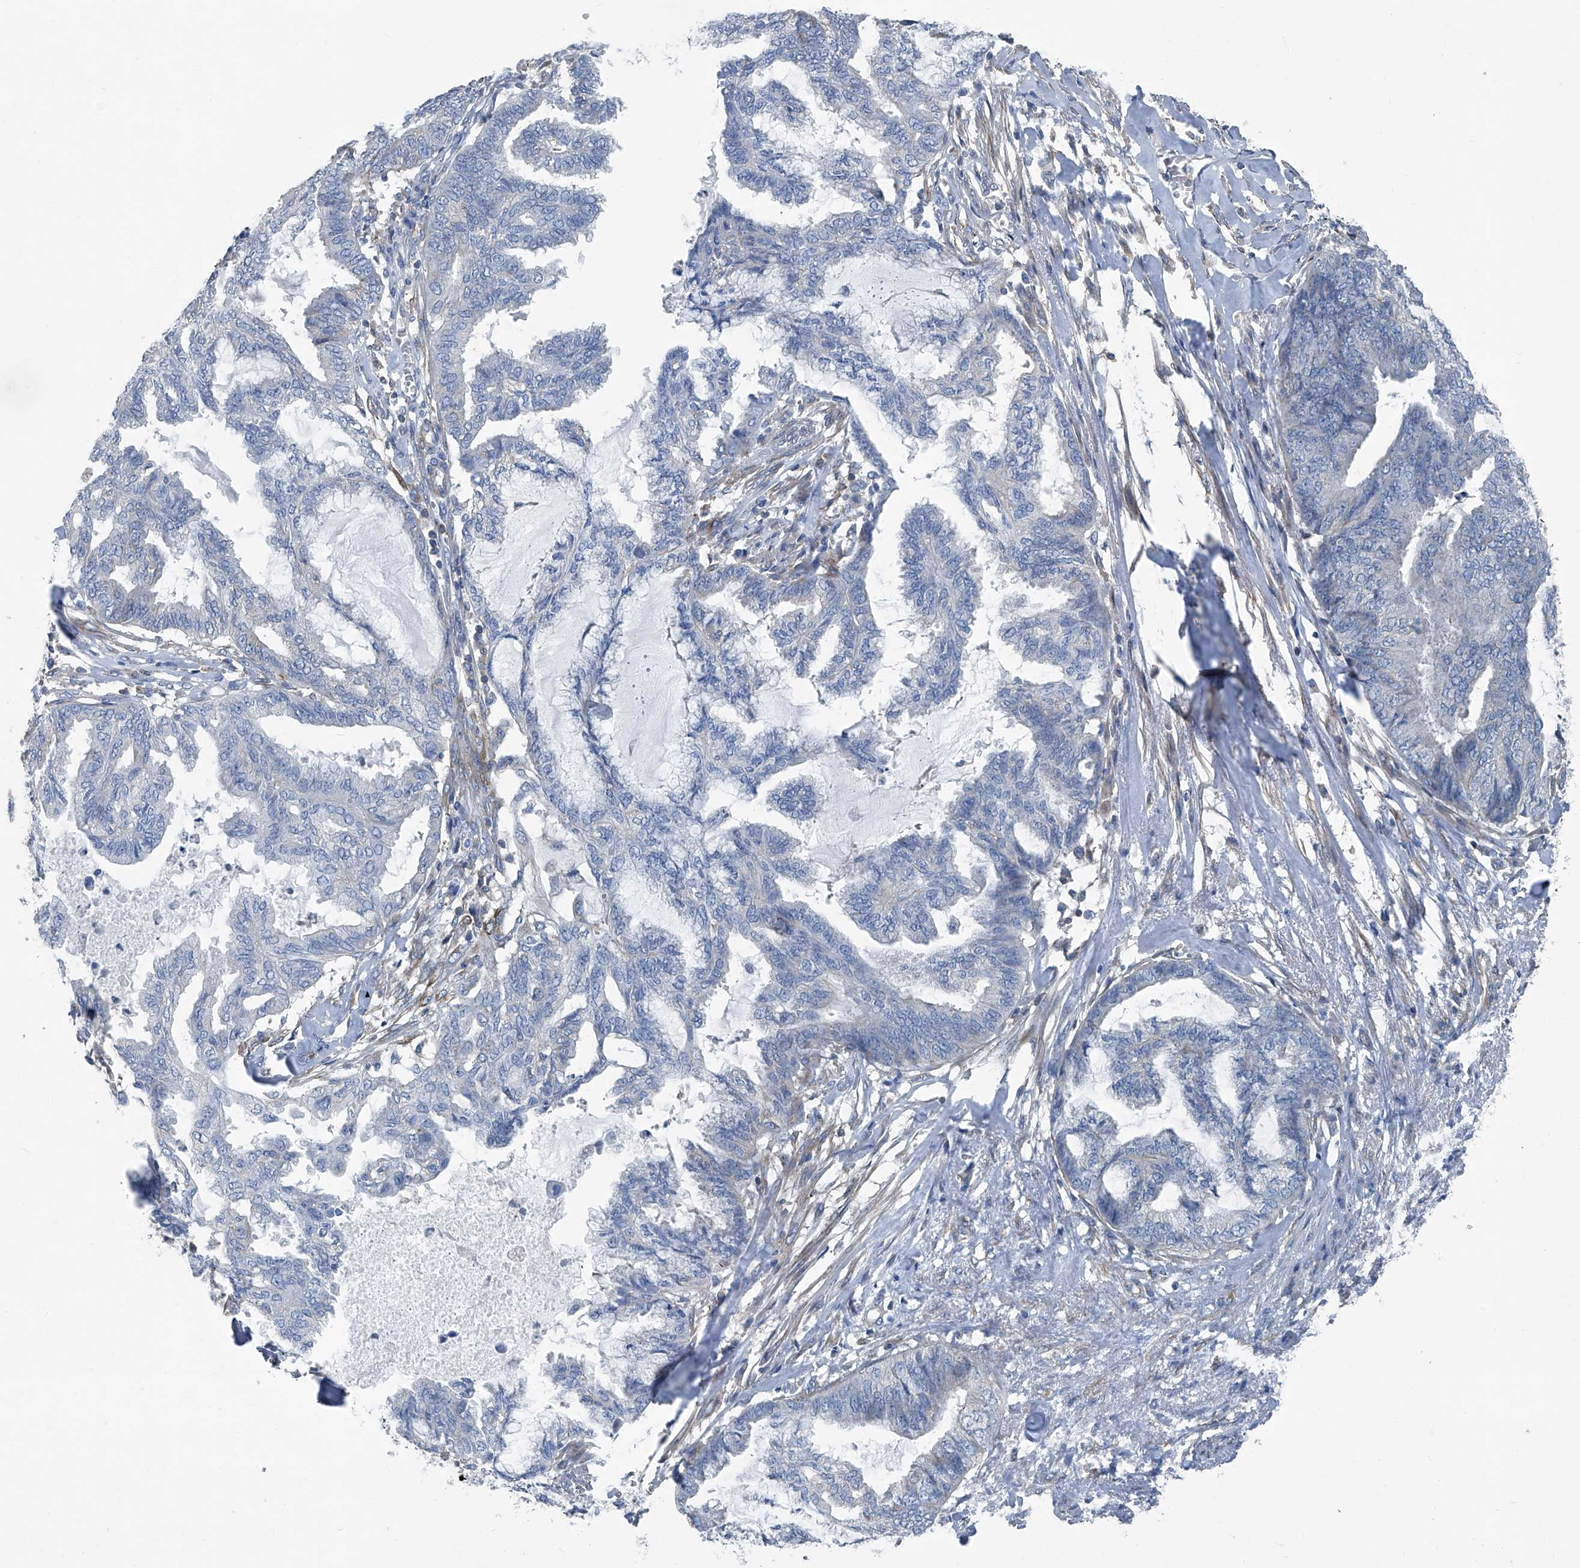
{"staining": {"intensity": "negative", "quantity": "none", "location": "none"}, "tissue": "endometrial cancer", "cell_type": "Tumor cells", "image_type": "cancer", "snomed": [{"axis": "morphology", "description": "Adenocarcinoma, NOS"}, {"axis": "topography", "description": "Endometrium"}], "caption": "Immunohistochemistry histopathology image of neoplastic tissue: endometrial cancer stained with DAB shows no significant protein positivity in tumor cells.", "gene": "SEPTIN7", "patient": {"sex": "female", "age": 86}}